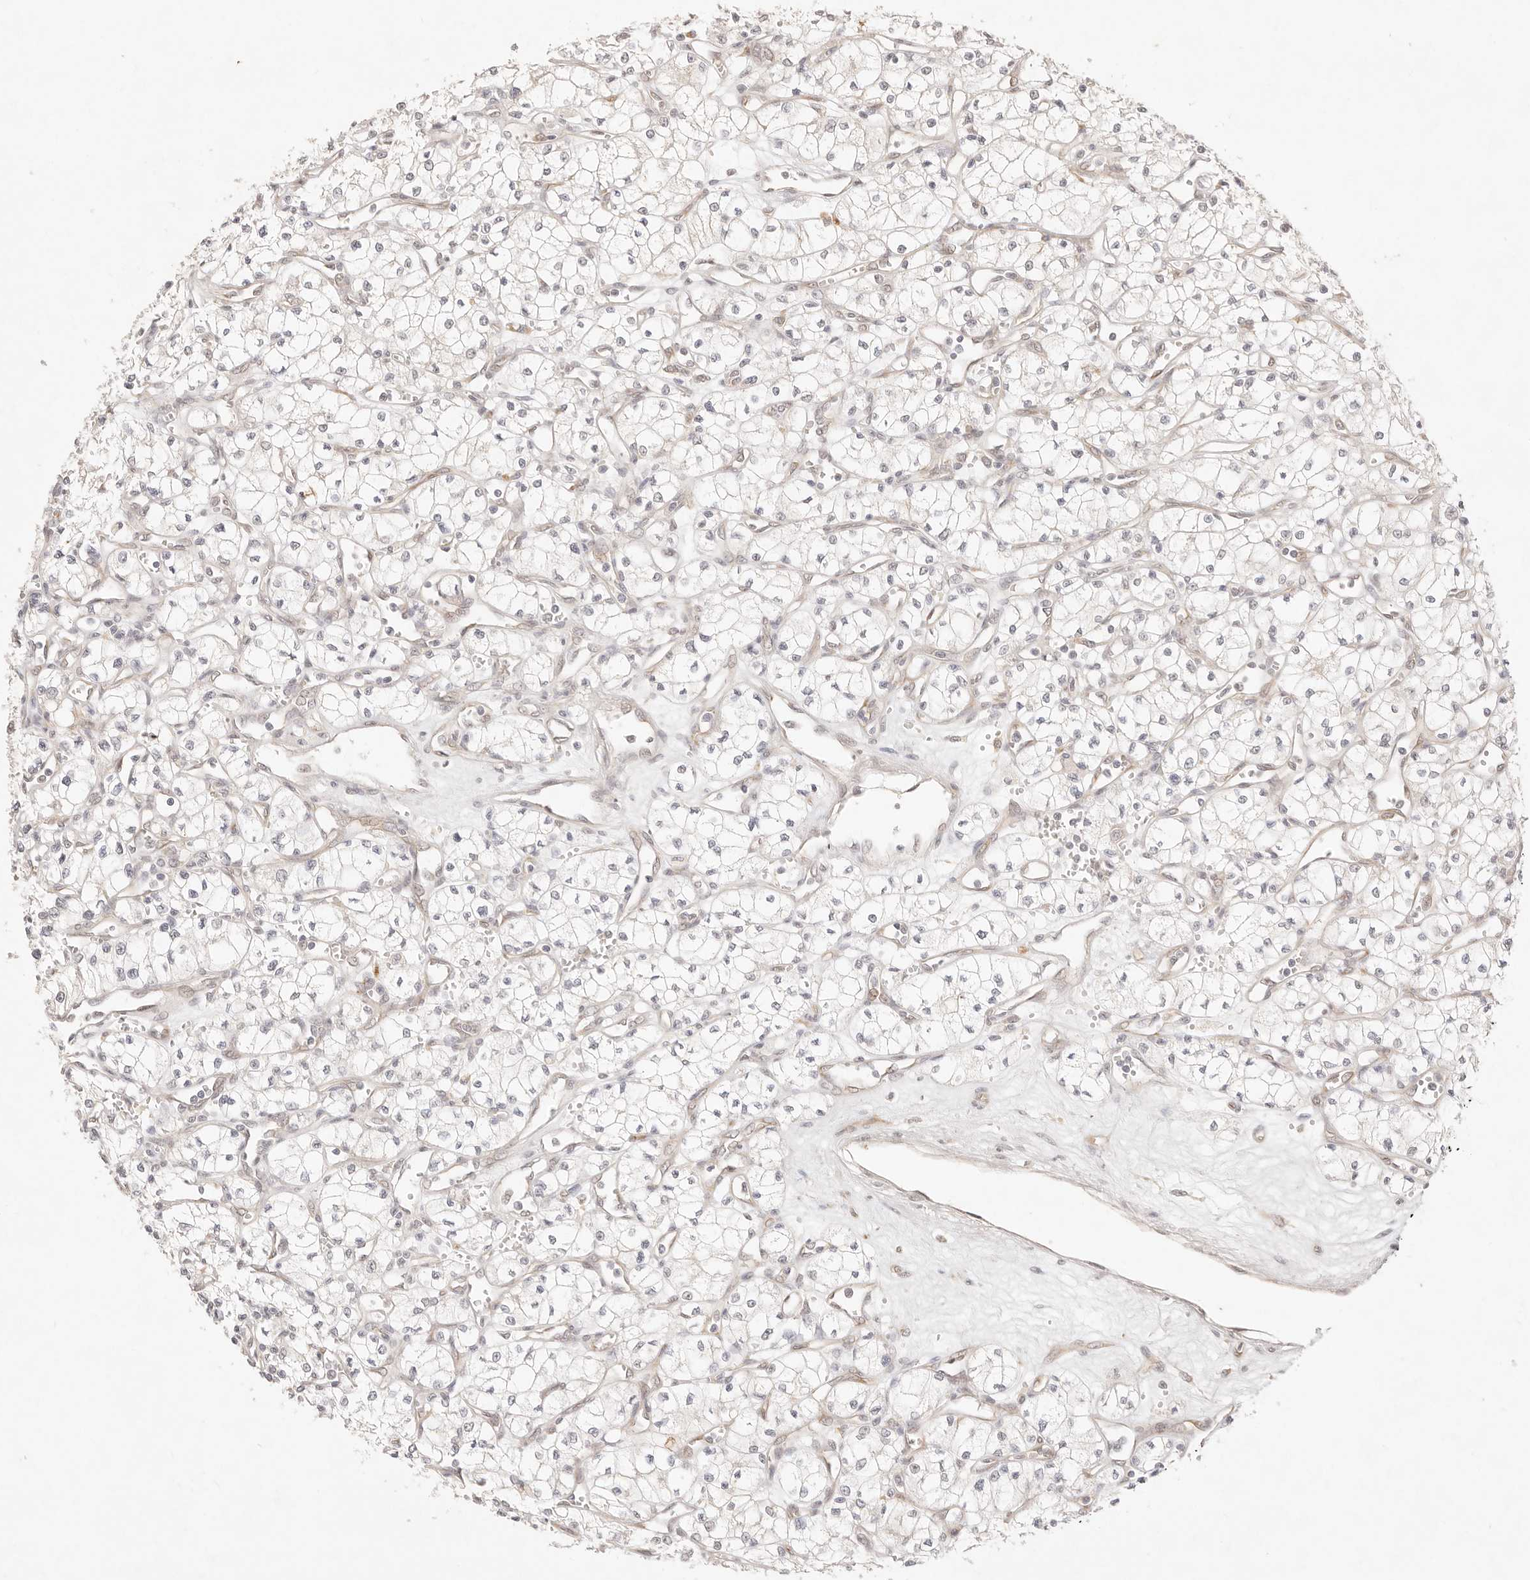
{"staining": {"intensity": "negative", "quantity": "none", "location": "none"}, "tissue": "renal cancer", "cell_type": "Tumor cells", "image_type": "cancer", "snomed": [{"axis": "morphology", "description": "Adenocarcinoma, NOS"}, {"axis": "topography", "description": "Kidney"}], "caption": "IHC image of renal cancer (adenocarcinoma) stained for a protein (brown), which shows no staining in tumor cells.", "gene": "GPR156", "patient": {"sex": "male", "age": 59}}